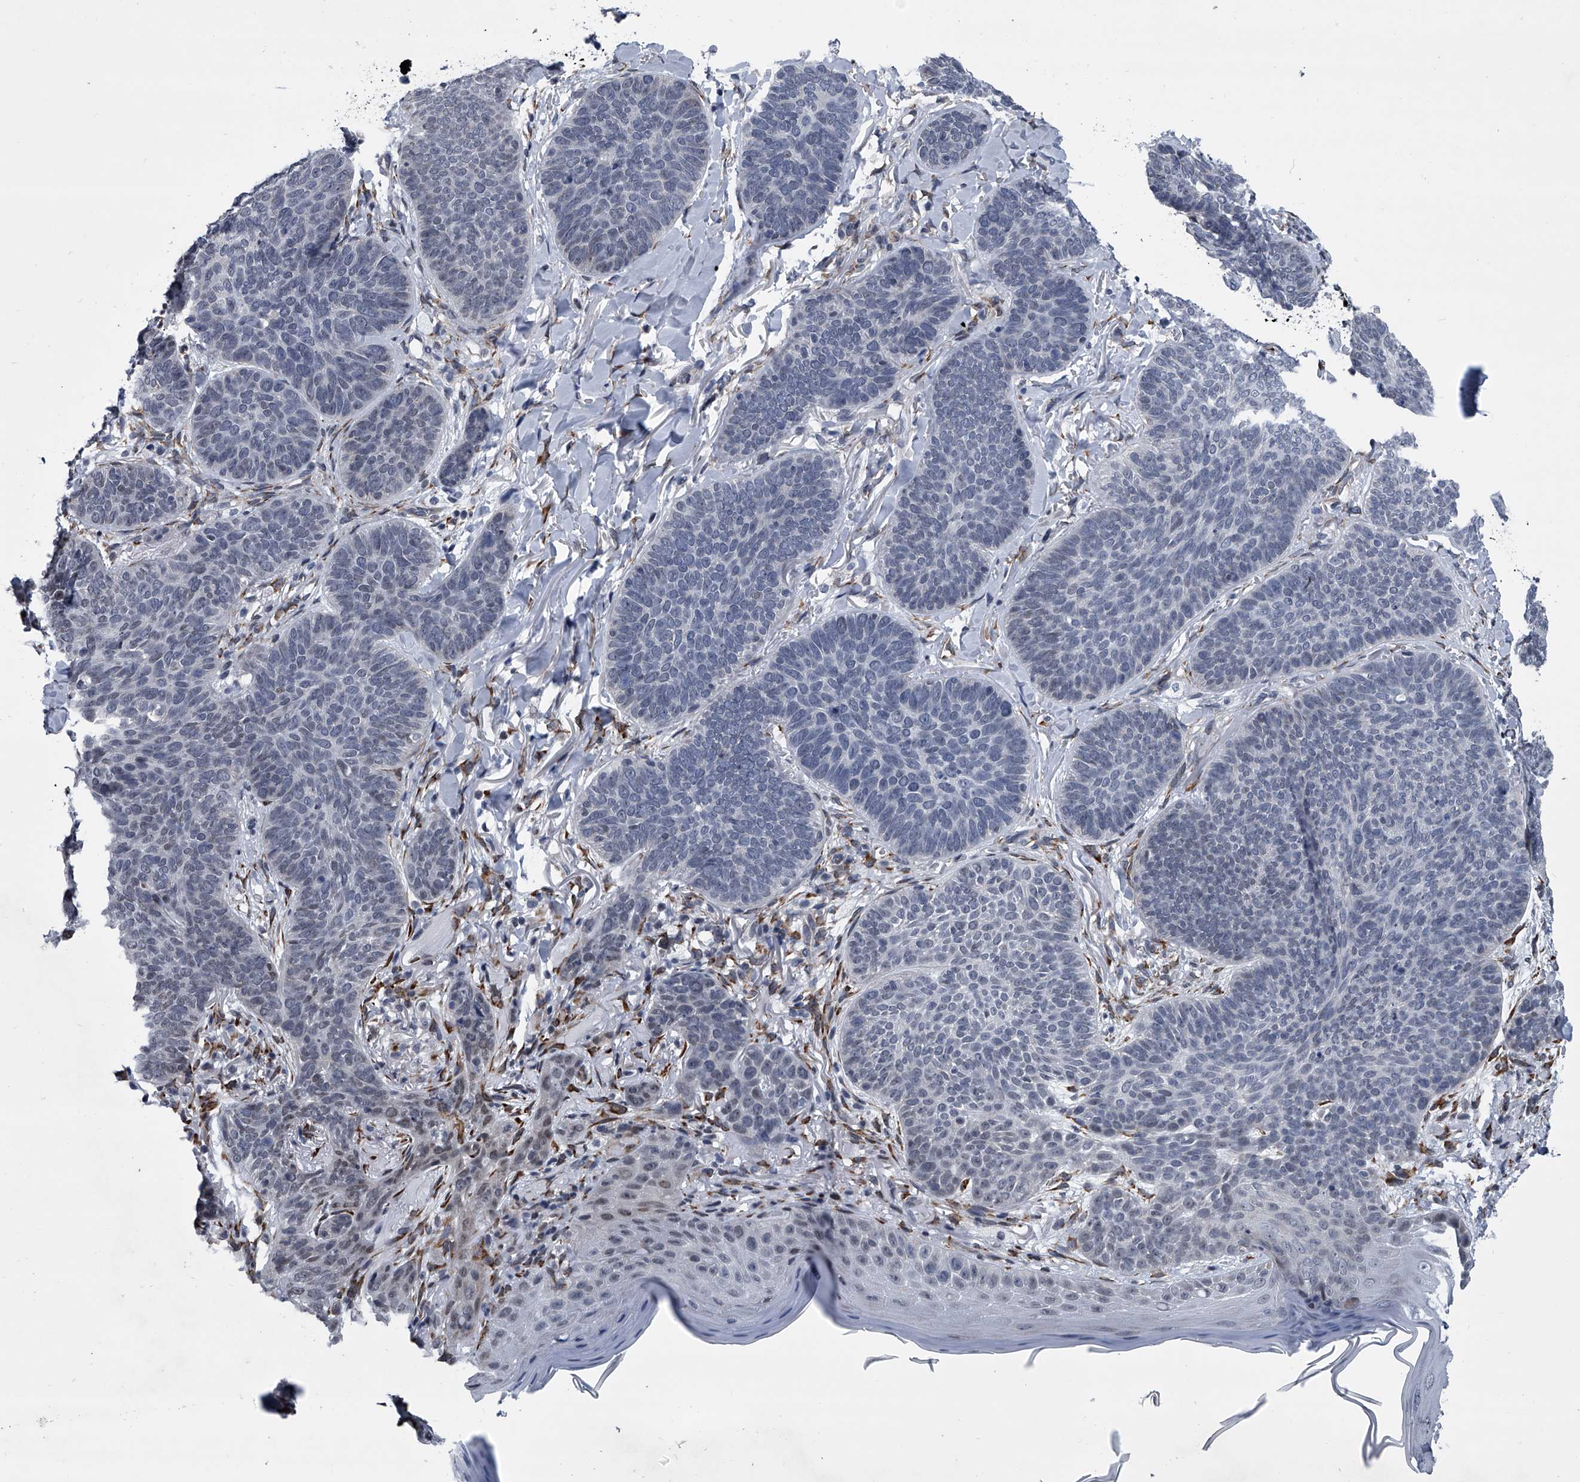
{"staining": {"intensity": "negative", "quantity": "none", "location": "none"}, "tissue": "skin cancer", "cell_type": "Tumor cells", "image_type": "cancer", "snomed": [{"axis": "morphology", "description": "Basal cell carcinoma"}, {"axis": "topography", "description": "Skin"}], "caption": "The micrograph displays no significant positivity in tumor cells of skin cancer (basal cell carcinoma).", "gene": "PPP2R5D", "patient": {"sex": "male", "age": 85}}